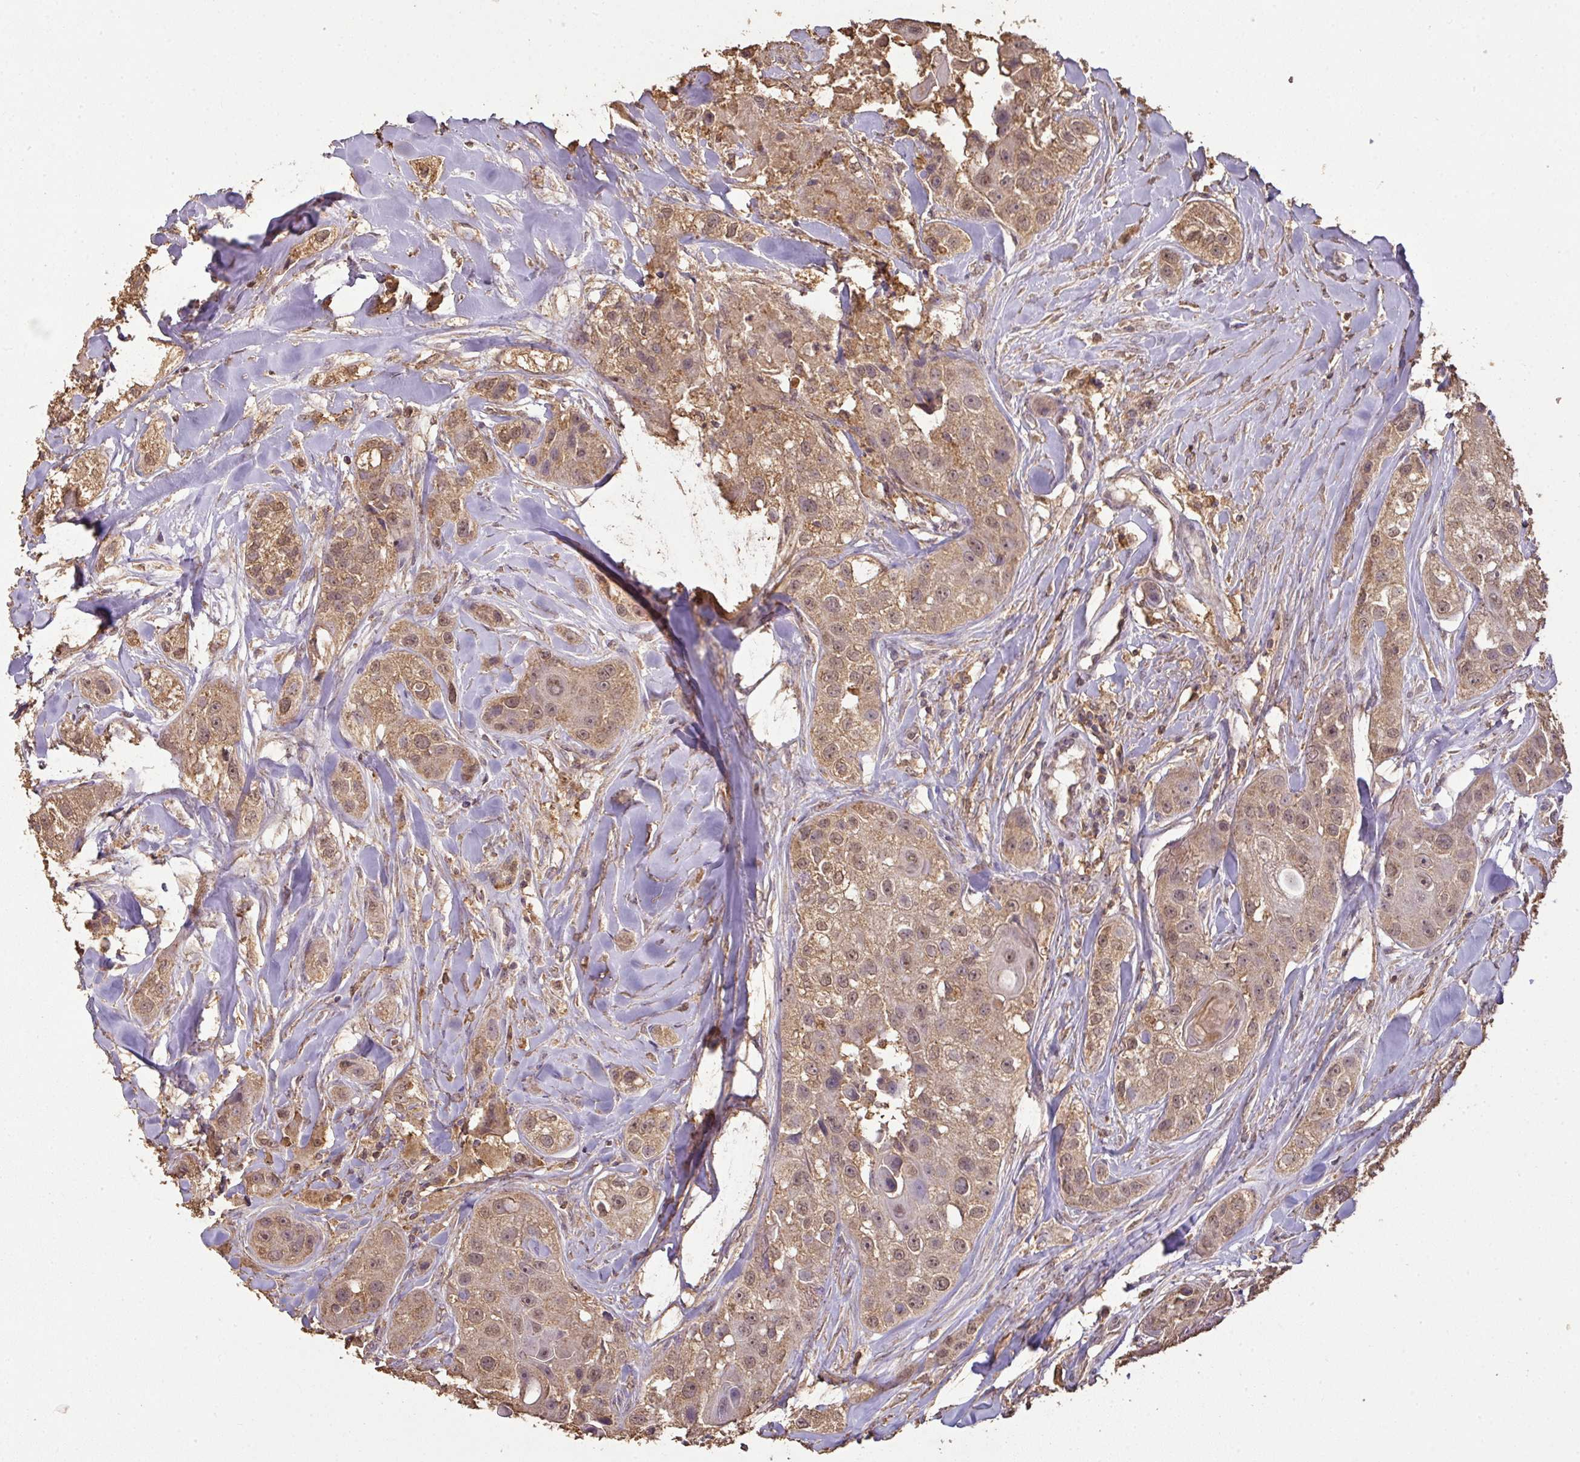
{"staining": {"intensity": "moderate", "quantity": ">75%", "location": "cytoplasmic/membranous,nuclear"}, "tissue": "head and neck cancer", "cell_type": "Tumor cells", "image_type": "cancer", "snomed": [{"axis": "morphology", "description": "Normal tissue, NOS"}, {"axis": "morphology", "description": "Squamous cell carcinoma, NOS"}, {"axis": "topography", "description": "Skeletal muscle"}, {"axis": "topography", "description": "Head-Neck"}], "caption": "This micrograph reveals head and neck cancer (squamous cell carcinoma) stained with immunohistochemistry to label a protein in brown. The cytoplasmic/membranous and nuclear of tumor cells show moderate positivity for the protein. Nuclei are counter-stained blue.", "gene": "ATAT1", "patient": {"sex": "male", "age": 51}}